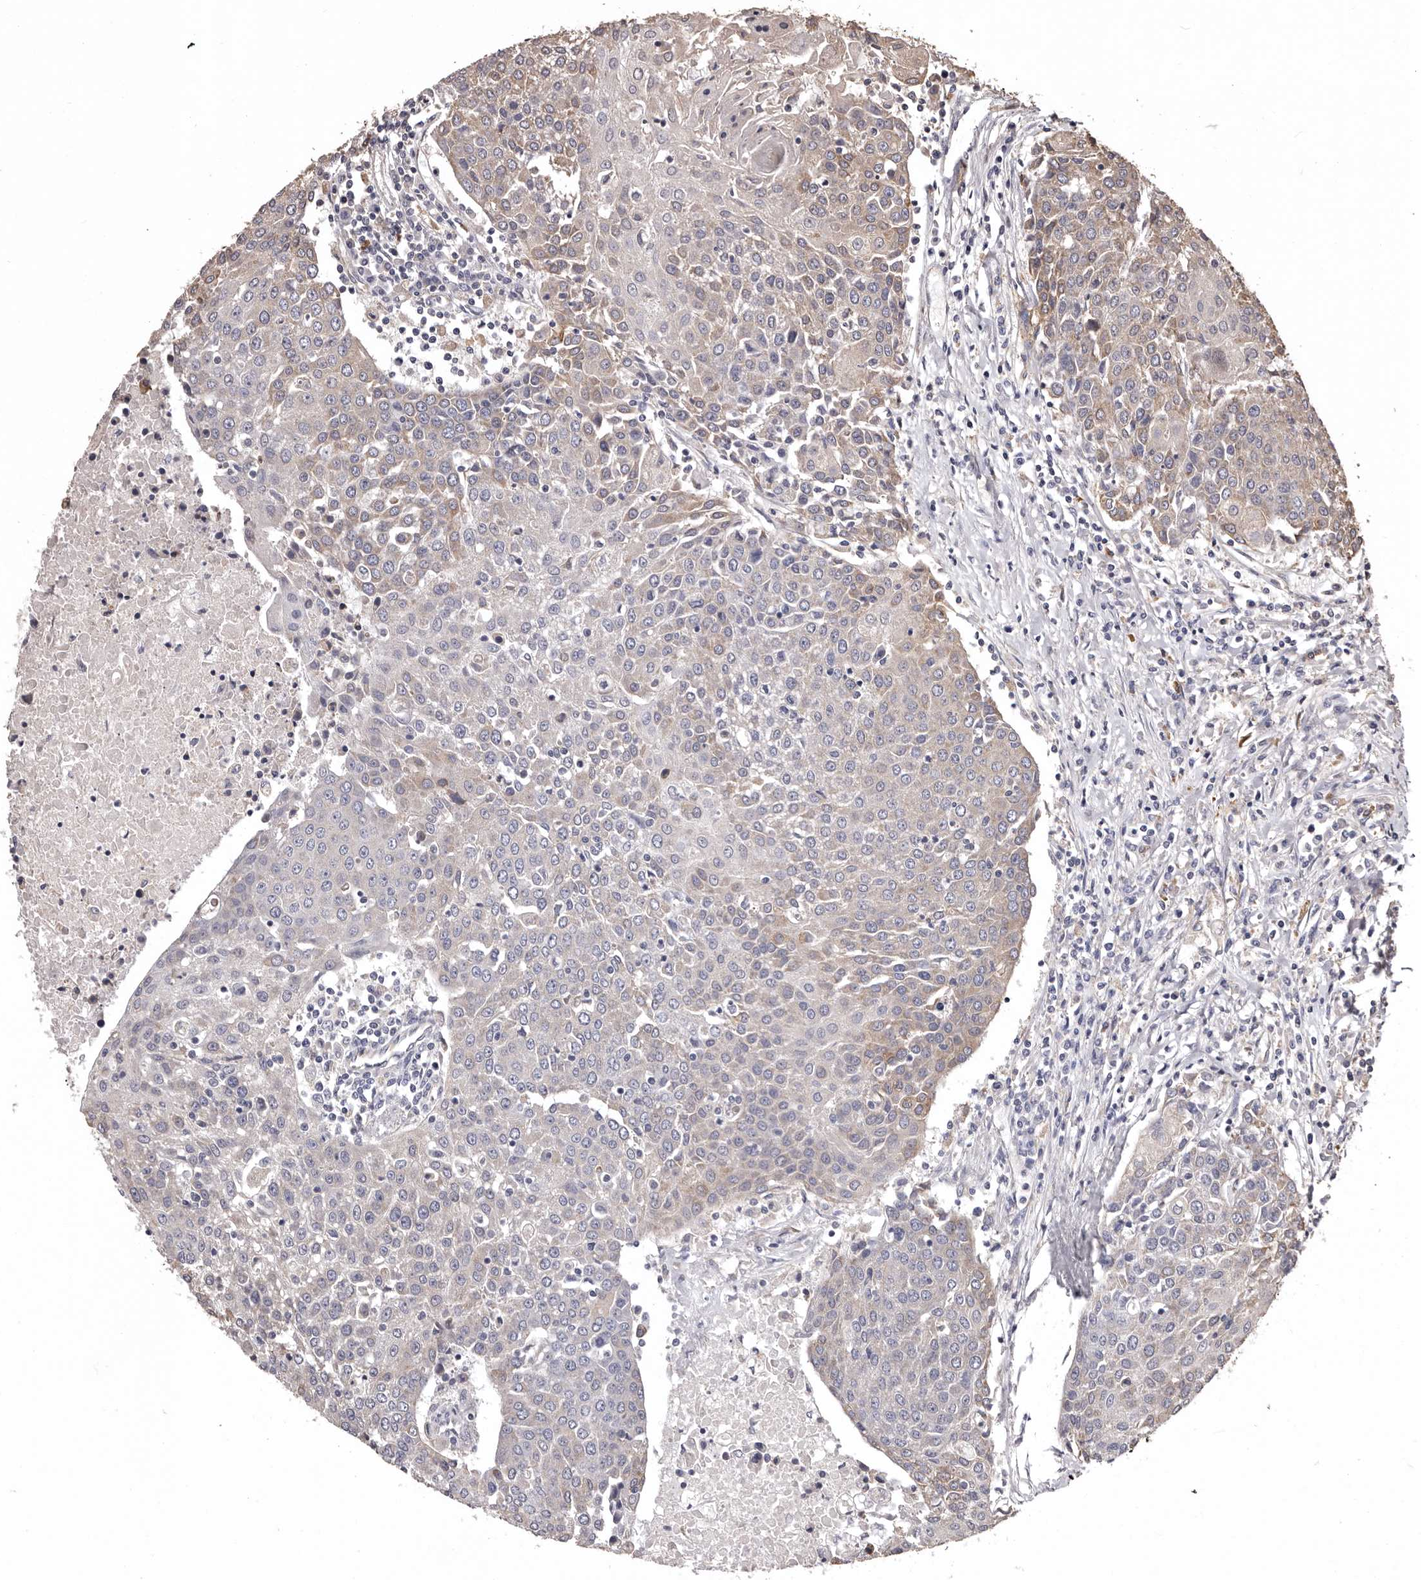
{"staining": {"intensity": "moderate", "quantity": "<25%", "location": "cytoplasmic/membranous"}, "tissue": "urothelial cancer", "cell_type": "Tumor cells", "image_type": "cancer", "snomed": [{"axis": "morphology", "description": "Urothelial carcinoma, High grade"}, {"axis": "topography", "description": "Urinary bladder"}], "caption": "A brown stain shows moderate cytoplasmic/membranous positivity of a protein in human urothelial cancer tumor cells. (IHC, brightfield microscopy, high magnification).", "gene": "ETNK1", "patient": {"sex": "female", "age": 85}}